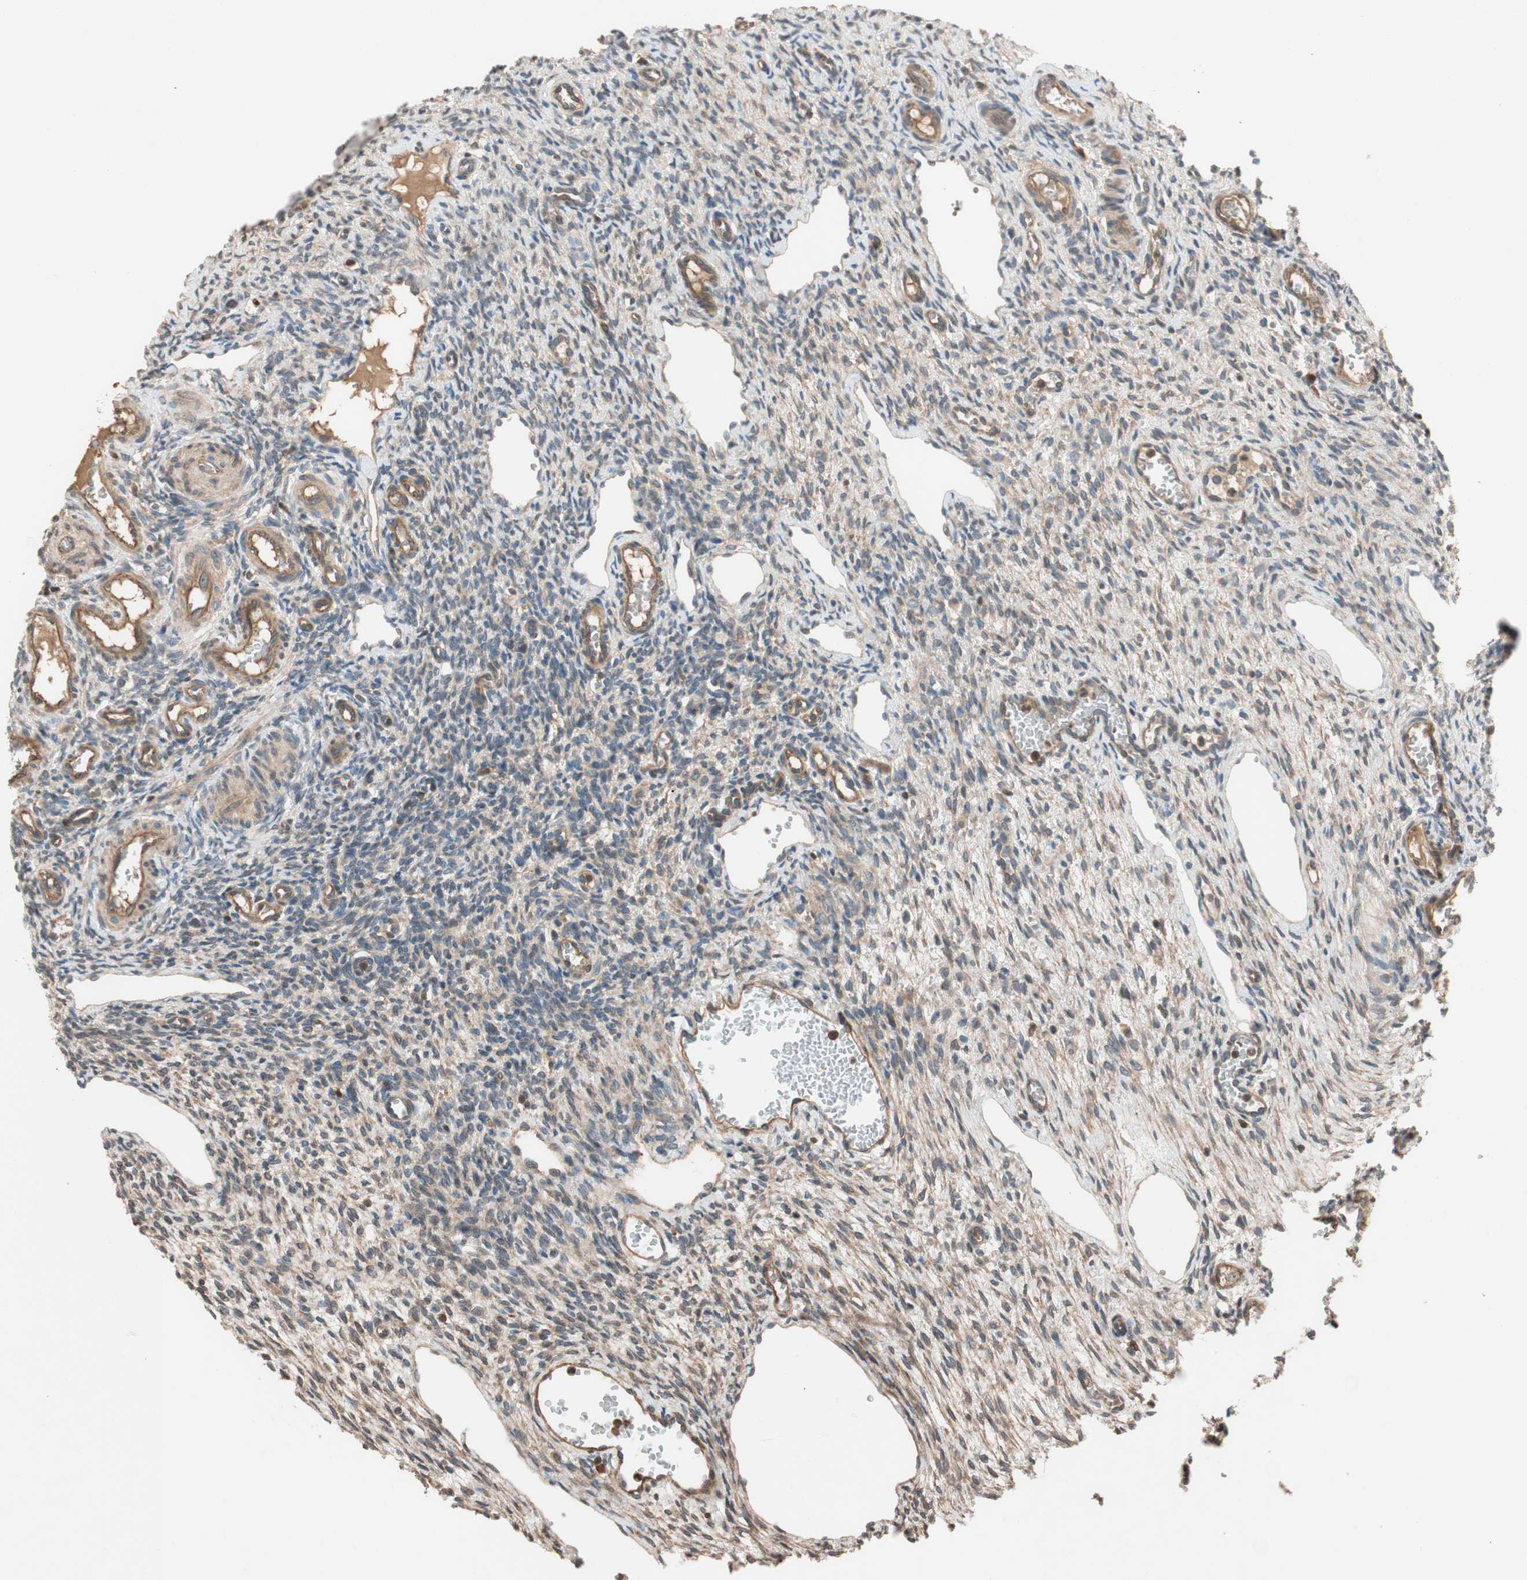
{"staining": {"intensity": "weak", "quantity": "25%-75%", "location": "cytoplasmic/membranous"}, "tissue": "ovary", "cell_type": "Ovarian stroma cells", "image_type": "normal", "snomed": [{"axis": "morphology", "description": "Normal tissue, NOS"}, {"axis": "topography", "description": "Ovary"}], "caption": "Ovarian stroma cells demonstrate low levels of weak cytoplasmic/membranous positivity in about 25%-75% of cells in normal human ovary.", "gene": "GCLM", "patient": {"sex": "female", "age": 33}}